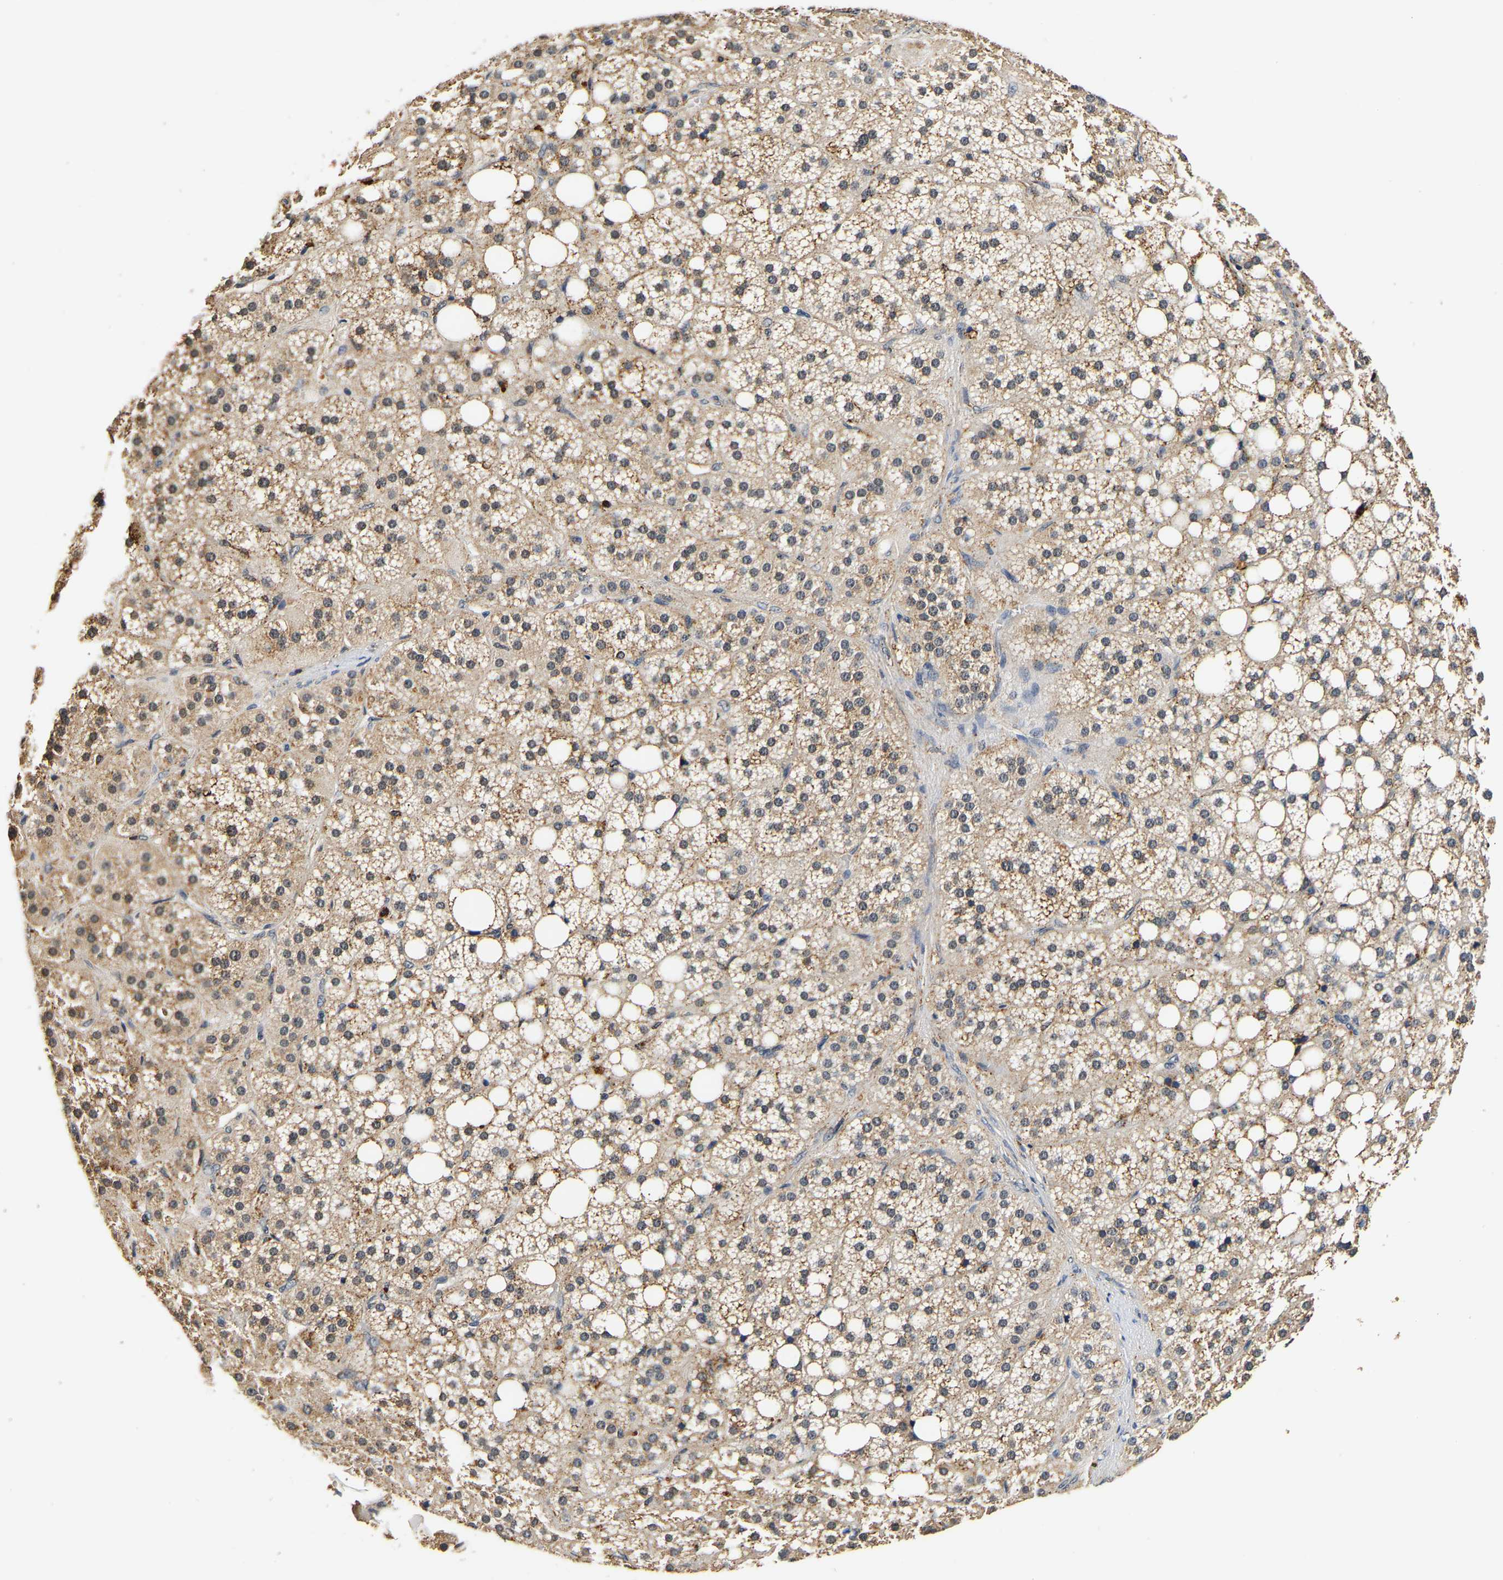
{"staining": {"intensity": "moderate", "quantity": ">75%", "location": "cytoplasmic/membranous,nuclear"}, "tissue": "adrenal gland", "cell_type": "Glandular cells", "image_type": "normal", "snomed": [{"axis": "morphology", "description": "Normal tissue, NOS"}, {"axis": "topography", "description": "Adrenal gland"}], "caption": "Protein expression analysis of benign adrenal gland reveals moderate cytoplasmic/membranous,nuclear positivity in about >75% of glandular cells. (IHC, brightfield microscopy, high magnification).", "gene": "SMU1", "patient": {"sex": "female", "age": 59}}